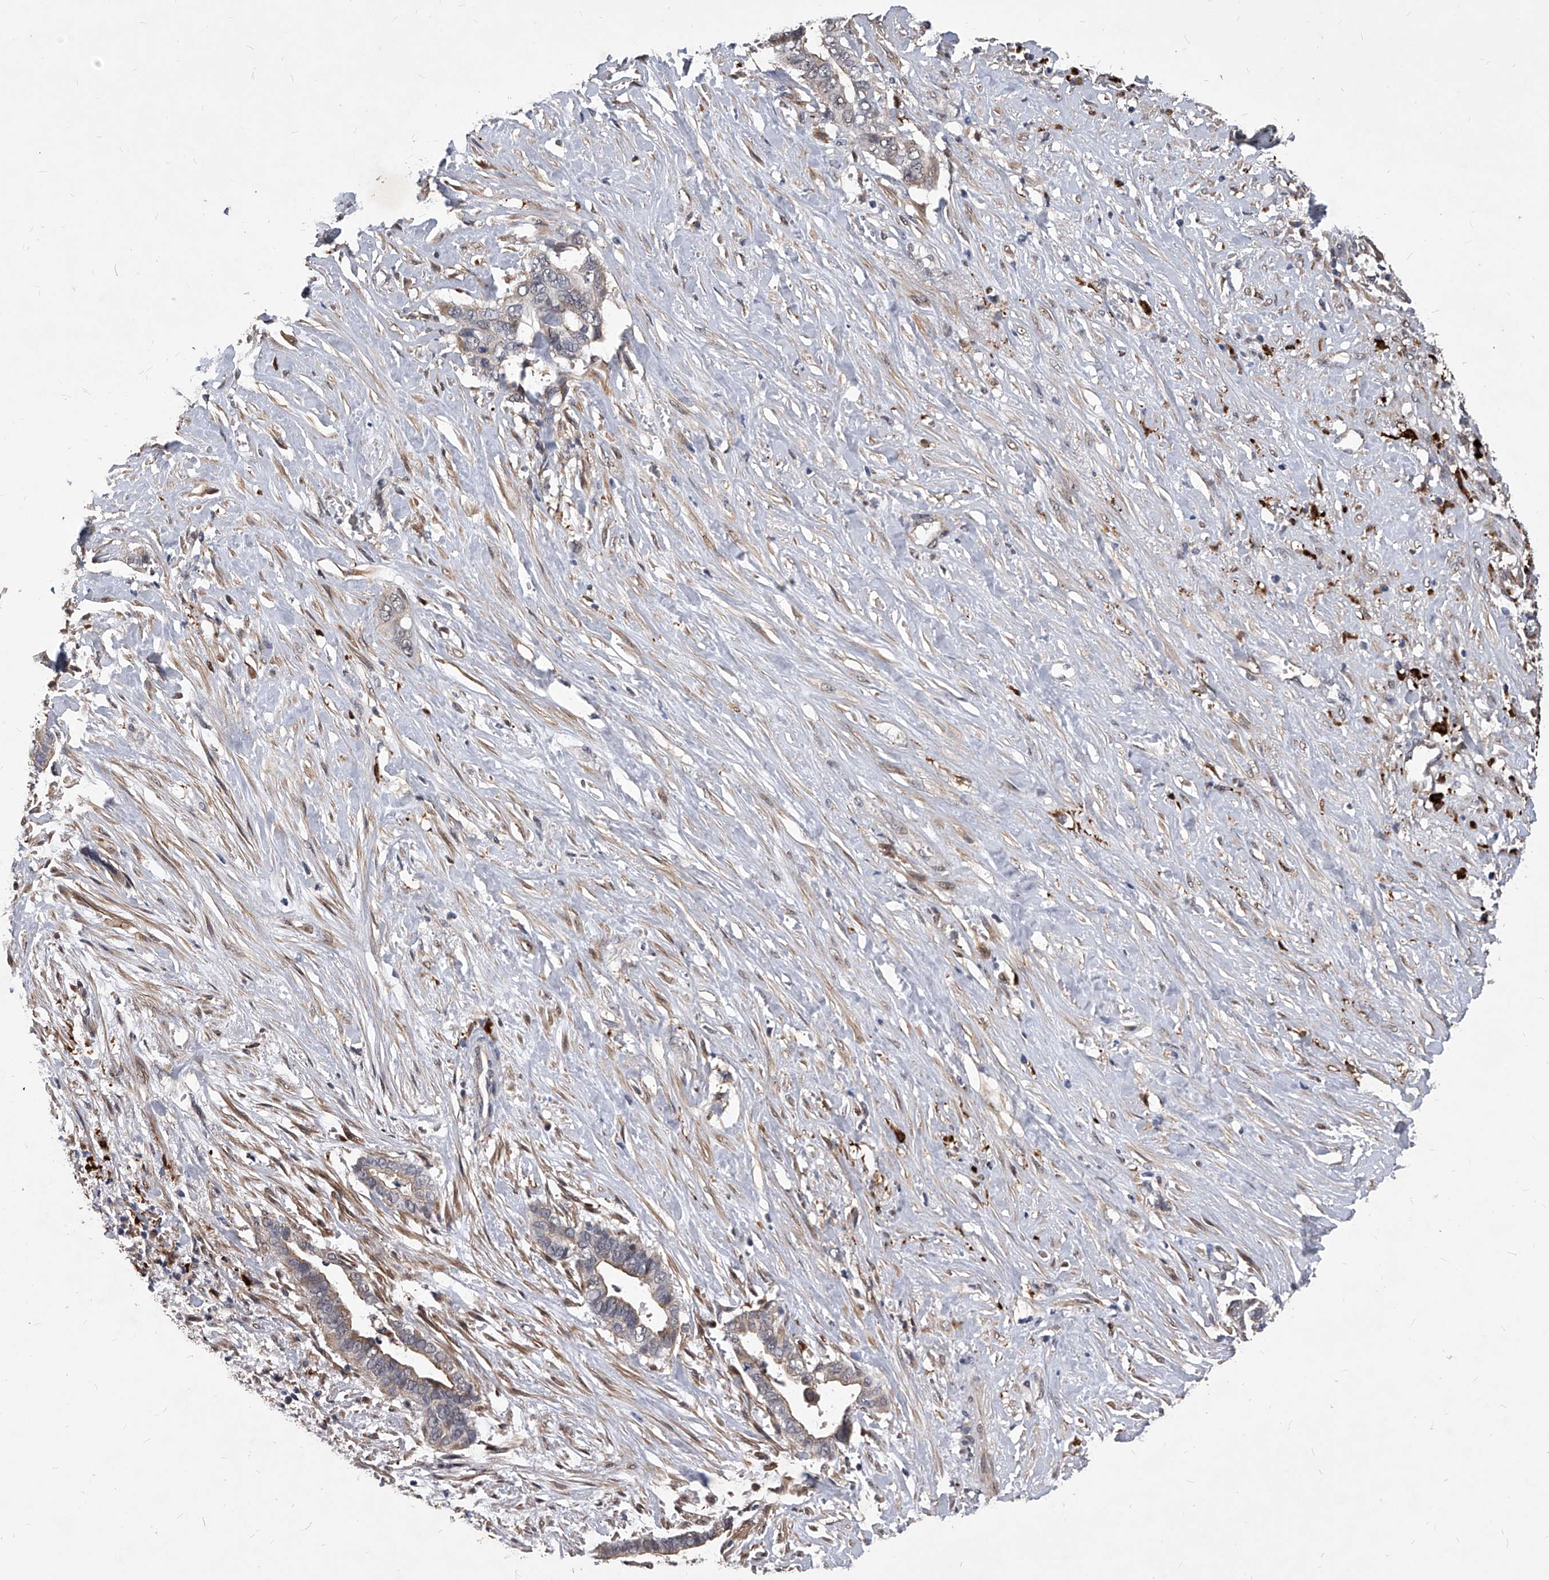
{"staining": {"intensity": "weak", "quantity": "25%-75%", "location": "cytoplasmic/membranous"}, "tissue": "liver cancer", "cell_type": "Tumor cells", "image_type": "cancer", "snomed": [{"axis": "morphology", "description": "Cholangiocarcinoma"}, {"axis": "topography", "description": "Liver"}], "caption": "Cholangiocarcinoma (liver) tissue shows weak cytoplasmic/membranous staining in approximately 25%-75% of tumor cells, visualized by immunohistochemistry.", "gene": "SOBP", "patient": {"sex": "female", "age": 79}}